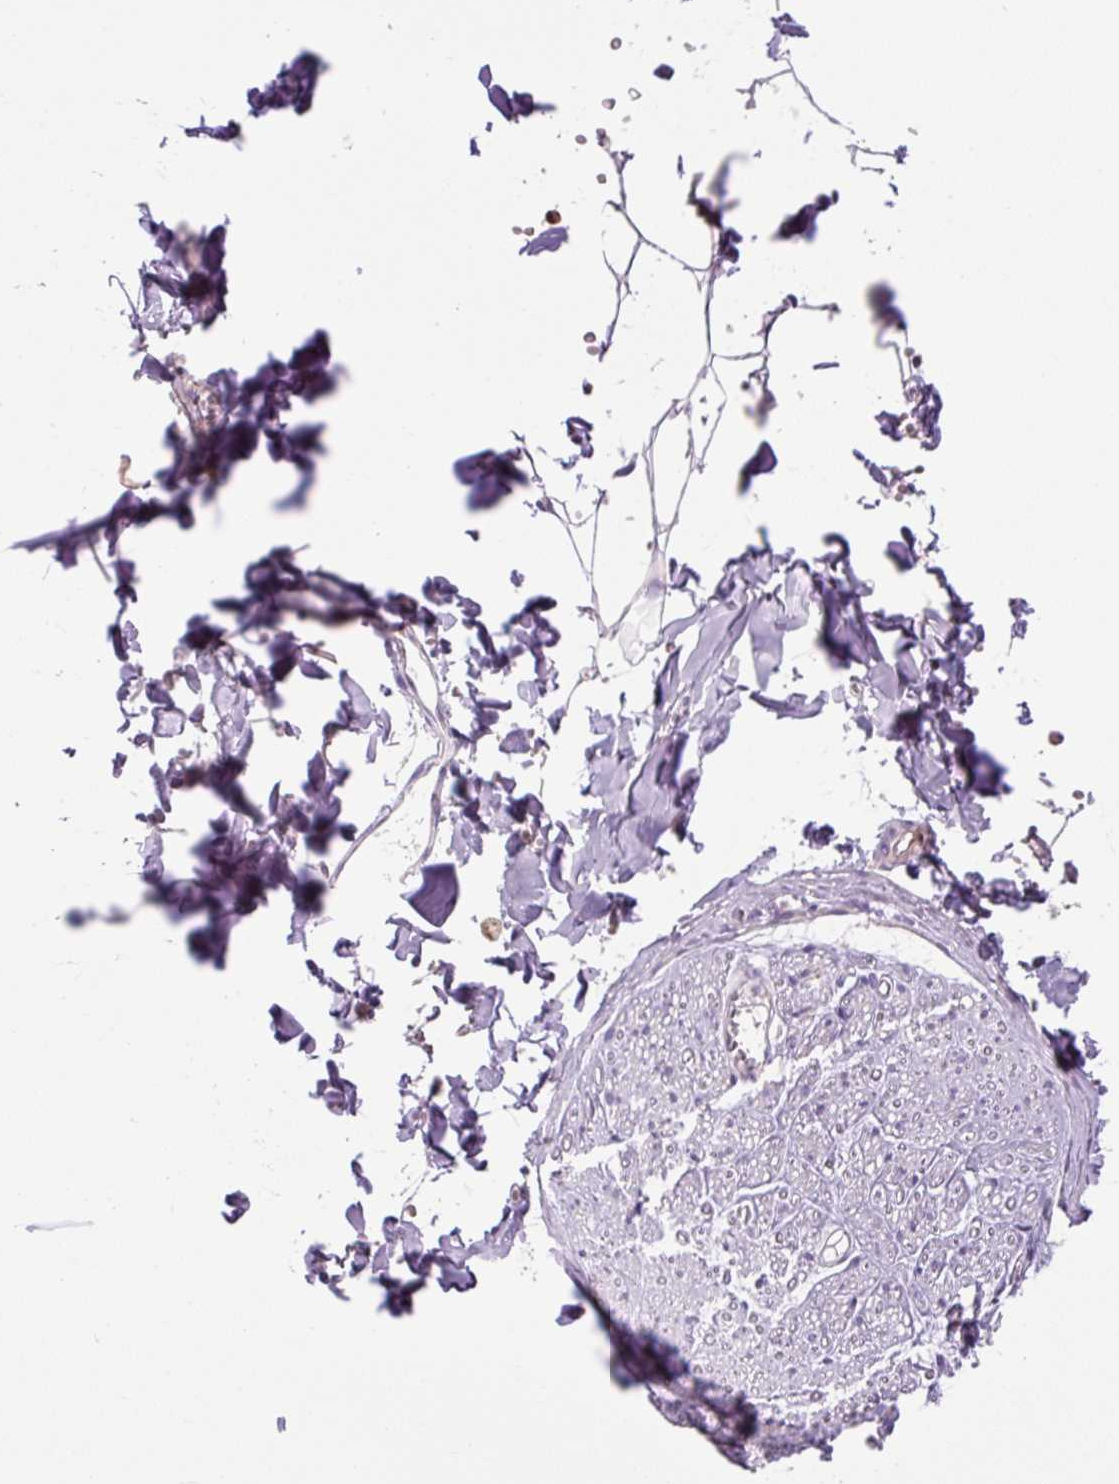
{"staining": {"intensity": "negative", "quantity": "none", "location": "none"}, "tissue": "adipose tissue", "cell_type": "Adipocytes", "image_type": "normal", "snomed": [{"axis": "morphology", "description": "Normal tissue, NOS"}, {"axis": "topography", "description": "Cartilage tissue"}, {"axis": "topography", "description": "Bronchus"}, {"axis": "topography", "description": "Peripheral nerve tissue"}], "caption": "Protein analysis of normal adipose tissue exhibits no significant staining in adipocytes. (Brightfield microscopy of DAB (3,3'-diaminobenzidine) IHC at high magnification).", "gene": "KIFC1", "patient": {"sex": "female", "age": 59}}